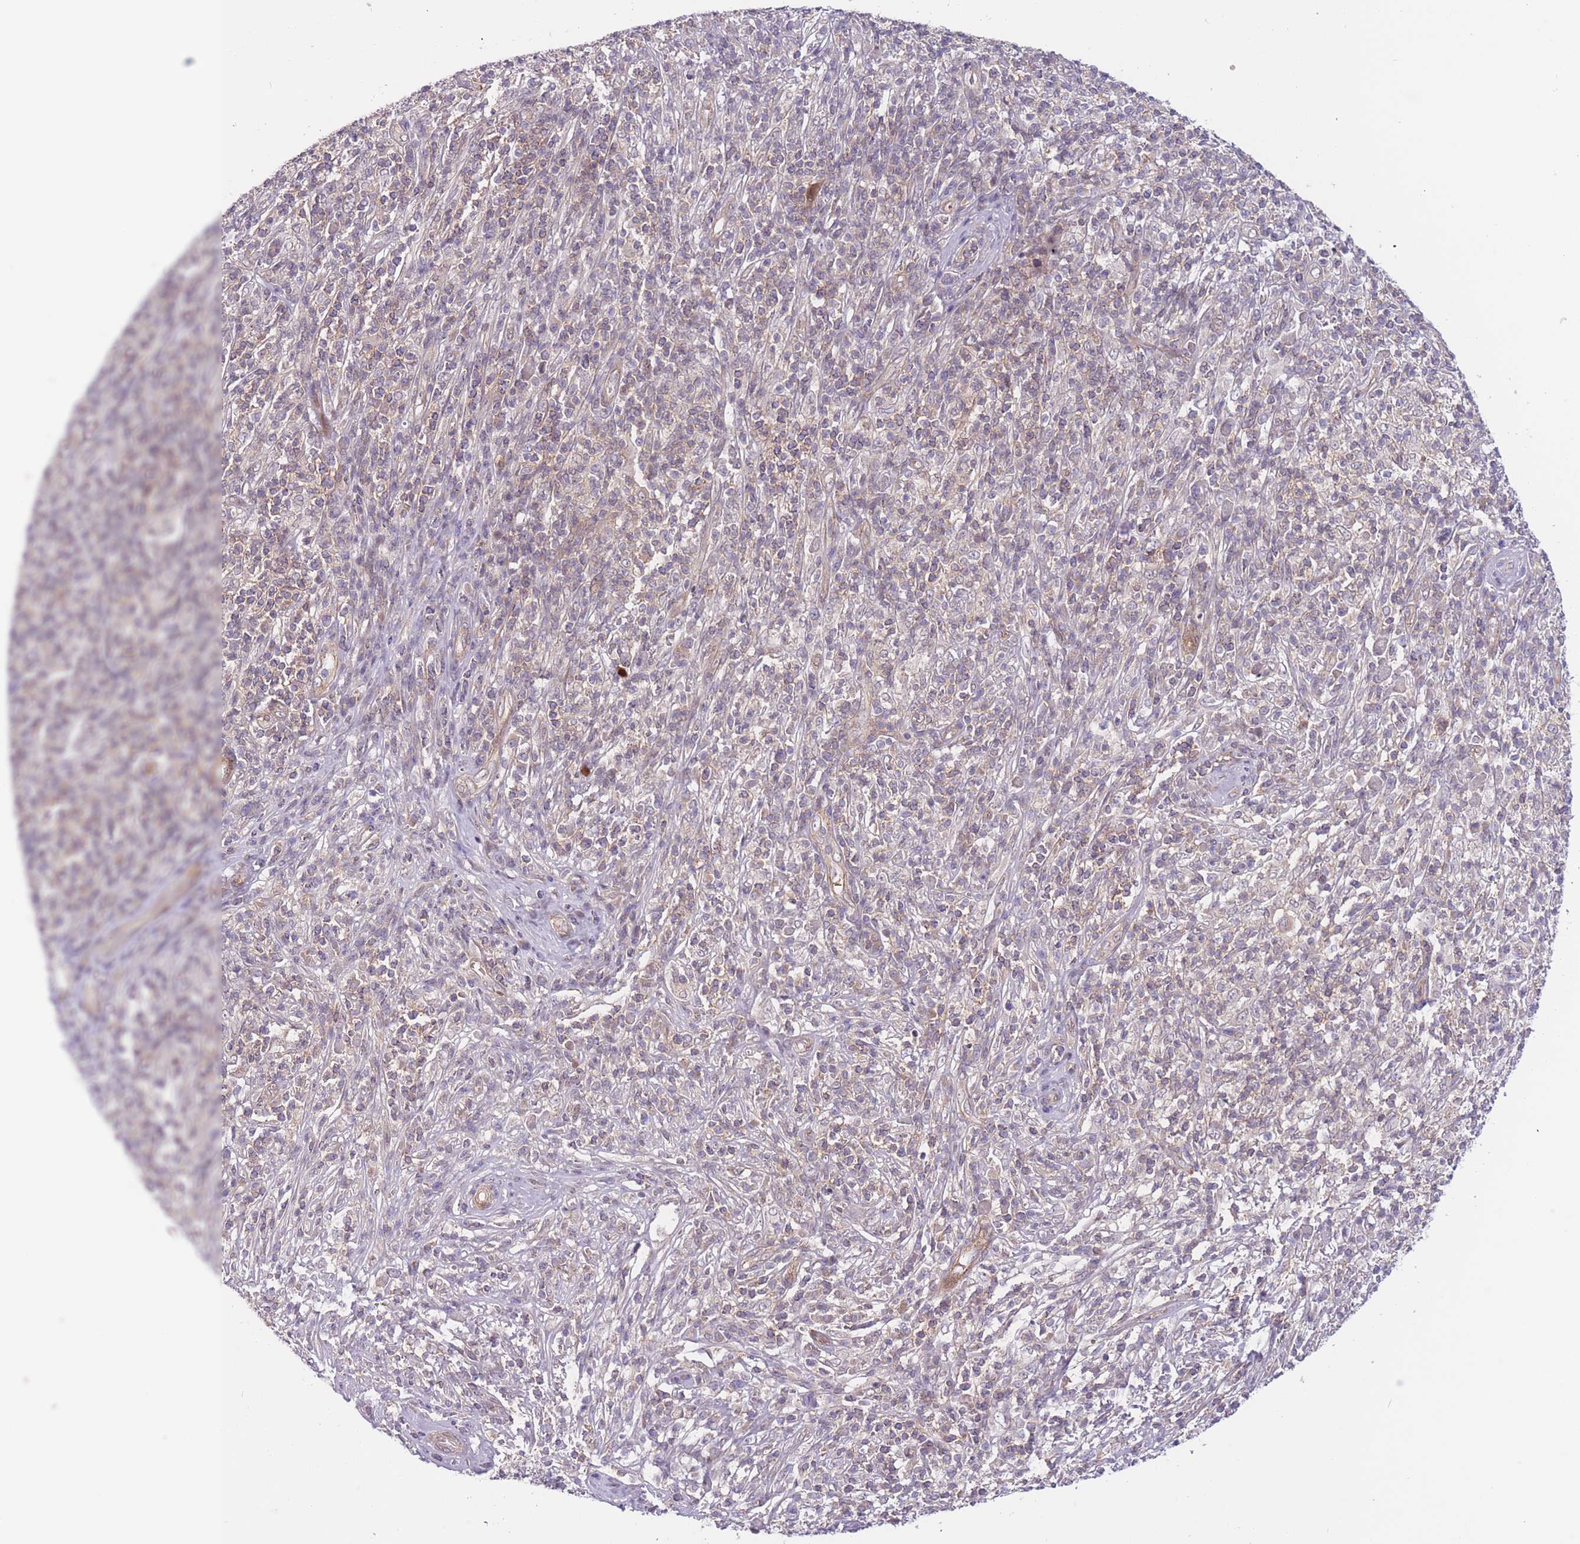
{"staining": {"intensity": "negative", "quantity": "none", "location": "none"}, "tissue": "melanoma", "cell_type": "Tumor cells", "image_type": "cancer", "snomed": [{"axis": "morphology", "description": "Malignant melanoma, NOS"}, {"axis": "topography", "description": "Skin"}], "caption": "Immunohistochemical staining of human malignant melanoma demonstrates no significant expression in tumor cells. Brightfield microscopy of IHC stained with DAB (brown) and hematoxylin (blue), captured at high magnification.", "gene": "FUT5", "patient": {"sex": "male", "age": 66}}